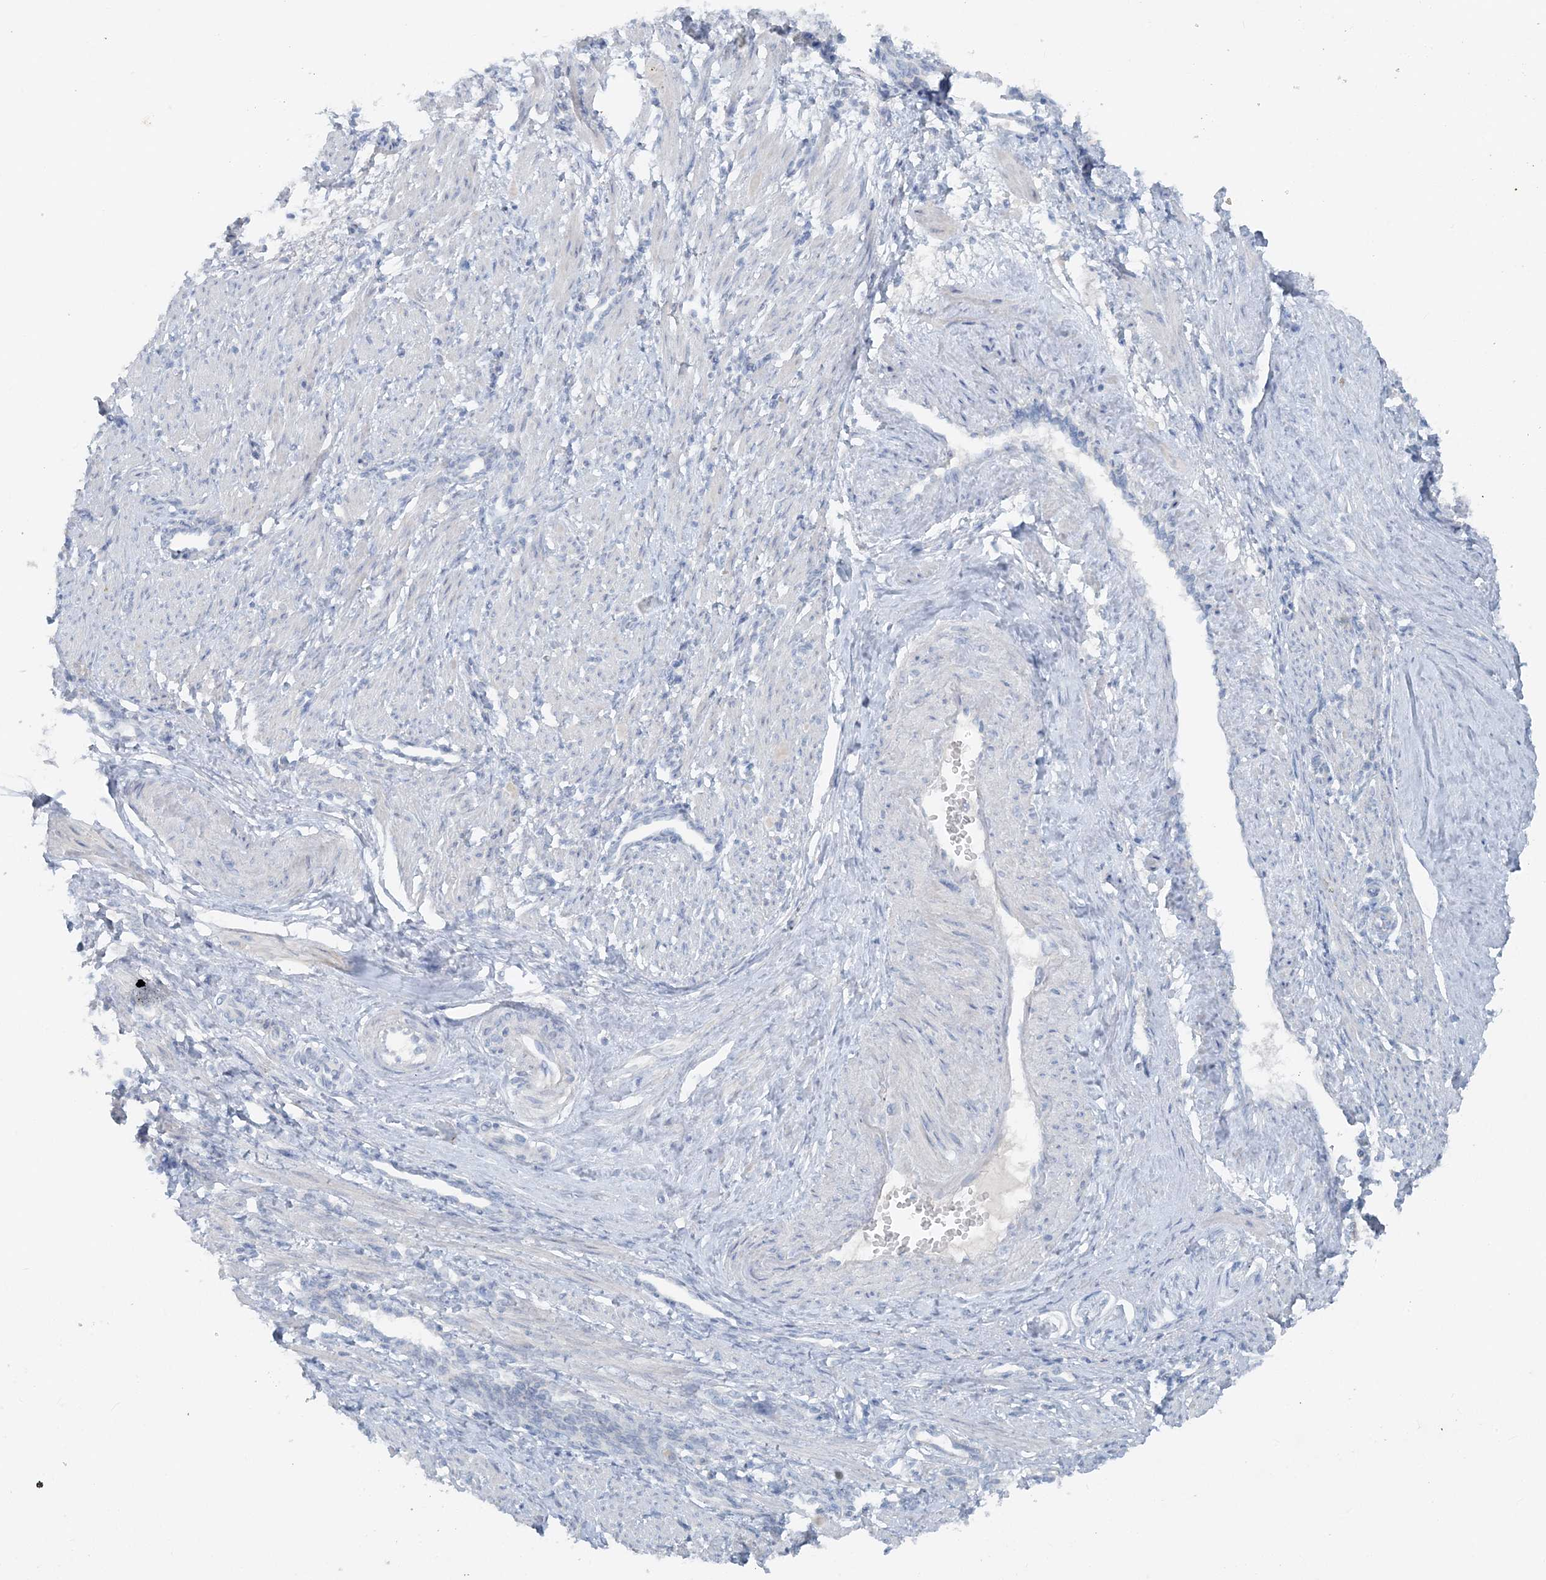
{"staining": {"intensity": "negative", "quantity": "none", "location": "none"}, "tissue": "smooth muscle", "cell_type": "Smooth muscle cells", "image_type": "normal", "snomed": [{"axis": "morphology", "description": "Normal tissue, NOS"}, {"axis": "topography", "description": "Endometrium"}], "caption": "The histopathology image displays no staining of smooth muscle cells in unremarkable smooth muscle. Brightfield microscopy of IHC stained with DAB (brown) and hematoxylin (blue), captured at high magnification.", "gene": "ATP11A", "patient": {"sex": "female", "age": 33}}